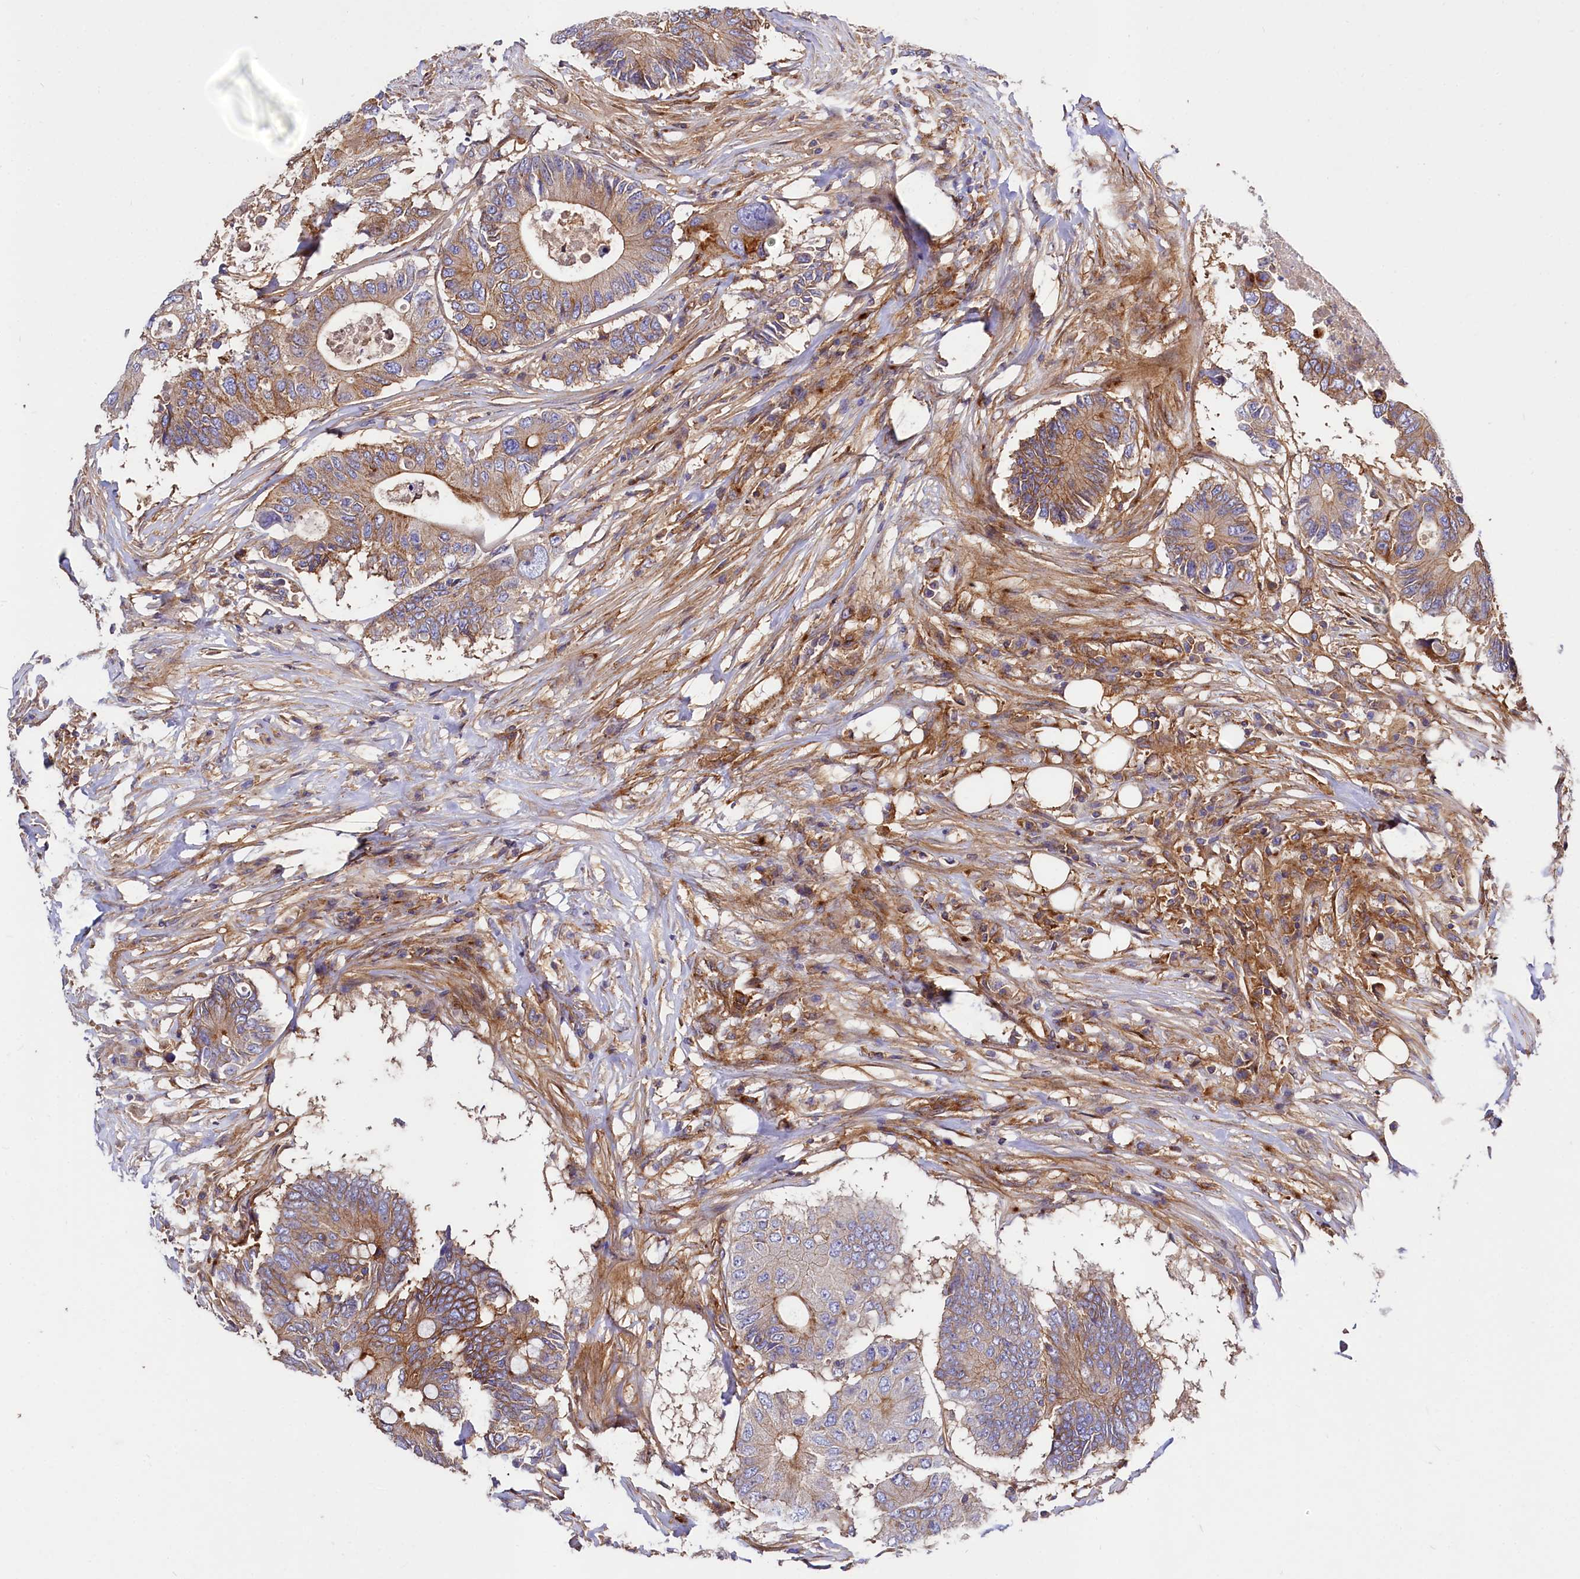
{"staining": {"intensity": "moderate", "quantity": ">75%", "location": "cytoplasmic/membranous"}, "tissue": "colorectal cancer", "cell_type": "Tumor cells", "image_type": "cancer", "snomed": [{"axis": "morphology", "description": "Adenocarcinoma, NOS"}, {"axis": "topography", "description": "Colon"}], "caption": "Moderate cytoplasmic/membranous protein staining is seen in approximately >75% of tumor cells in colorectal adenocarcinoma. (Brightfield microscopy of DAB IHC at high magnification).", "gene": "ANO6", "patient": {"sex": "male", "age": 71}}